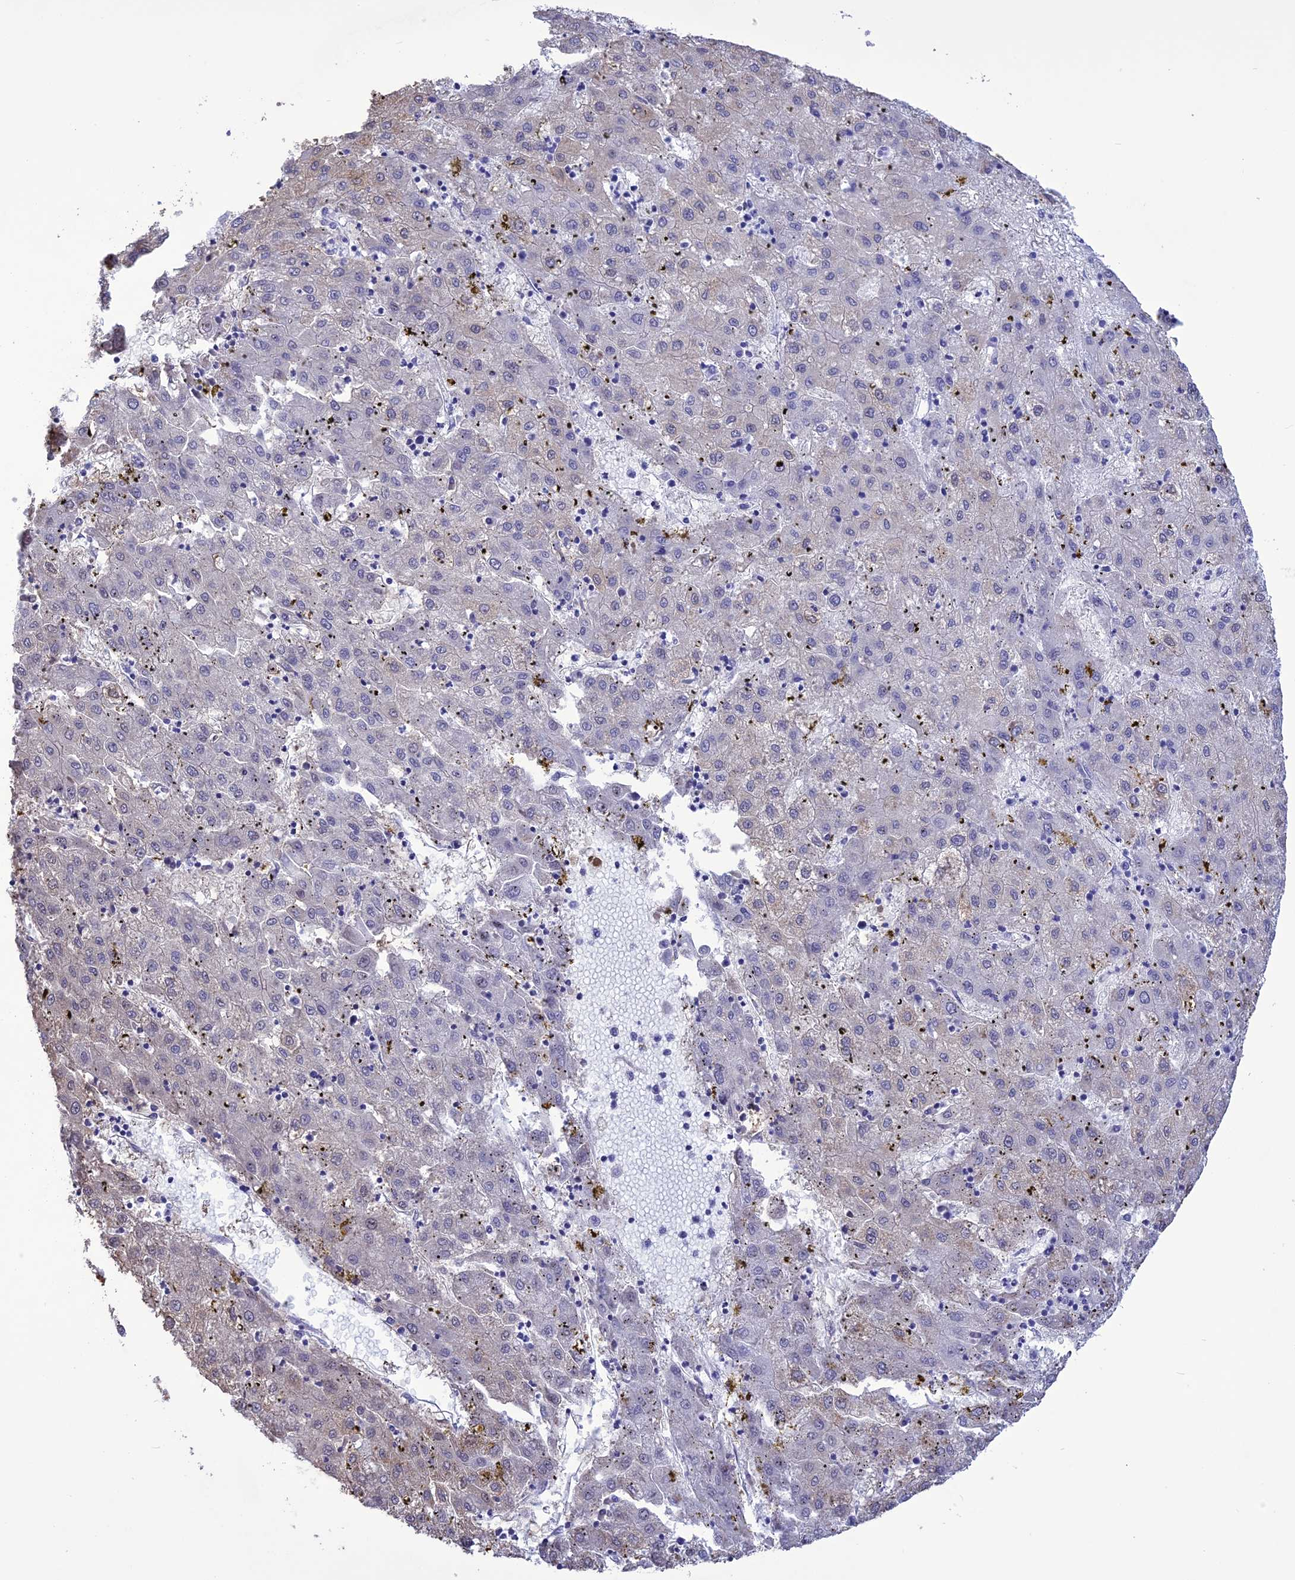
{"staining": {"intensity": "negative", "quantity": "none", "location": "none"}, "tissue": "liver cancer", "cell_type": "Tumor cells", "image_type": "cancer", "snomed": [{"axis": "morphology", "description": "Carcinoma, Hepatocellular, NOS"}, {"axis": "topography", "description": "Liver"}], "caption": "Human liver cancer stained for a protein using immunohistochemistry demonstrates no positivity in tumor cells.", "gene": "NKD1", "patient": {"sex": "male", "age": 72}}